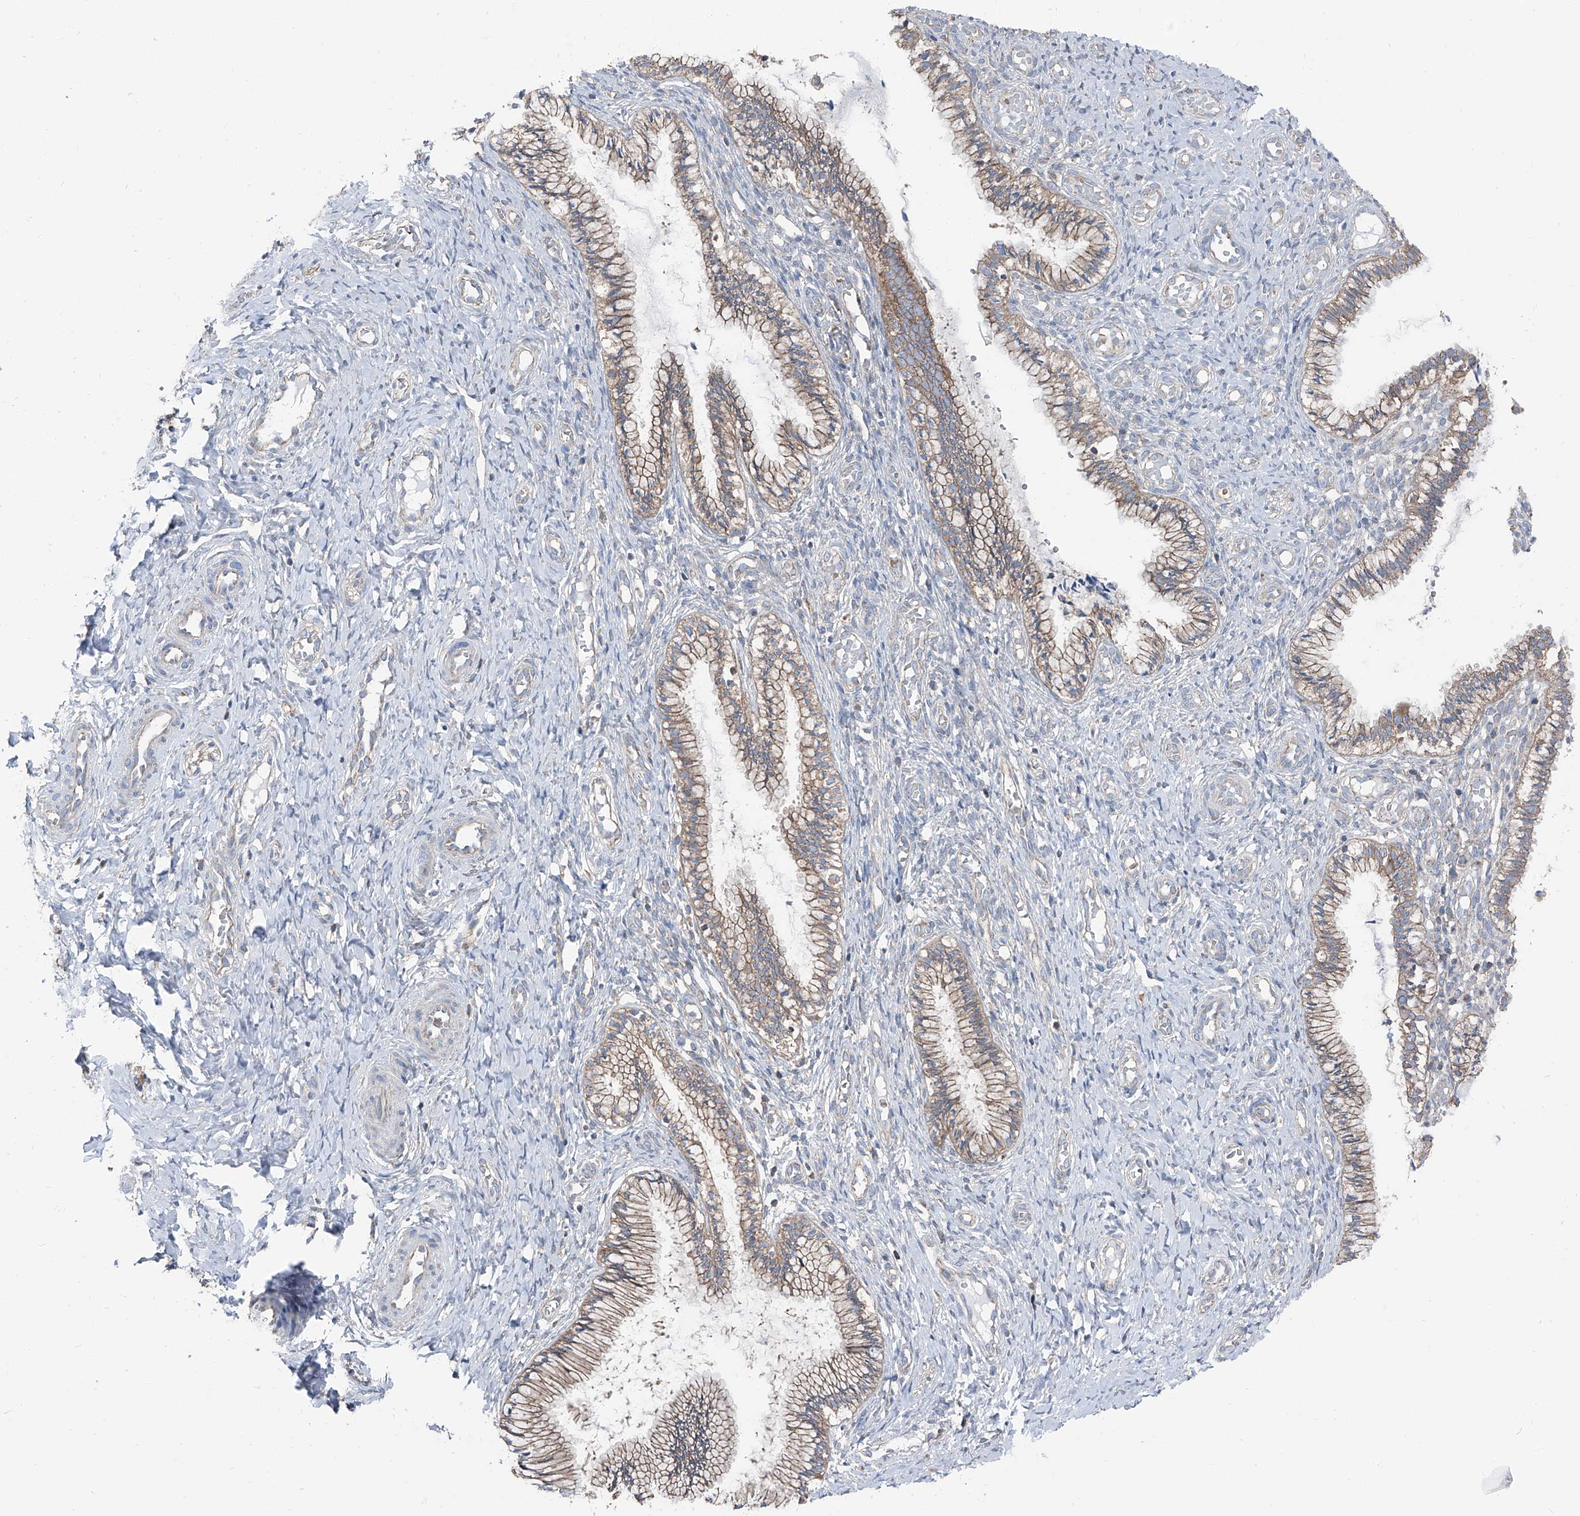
{"staining": {"intensity": "moderate", "quantity": "25%-75%", "location": "cytoplasmic/membranous"}, "tissue": "cervix", "cell_type": "Glandular cells", "image_type": "normal", "snomed": [{"axis": "morphology", "description": "Normal tissue, NOS"}, {"axis": "topography", "description": "Cervix"}], "caption": "DAB immunohistochemical staining of benign cervix exhibits moderate cytoplasmic/membranous protein positivity in approximately 25%-75% of glandular cells.", "gene": "GPR142", "patient": {"sex": "female", "age": 27}}